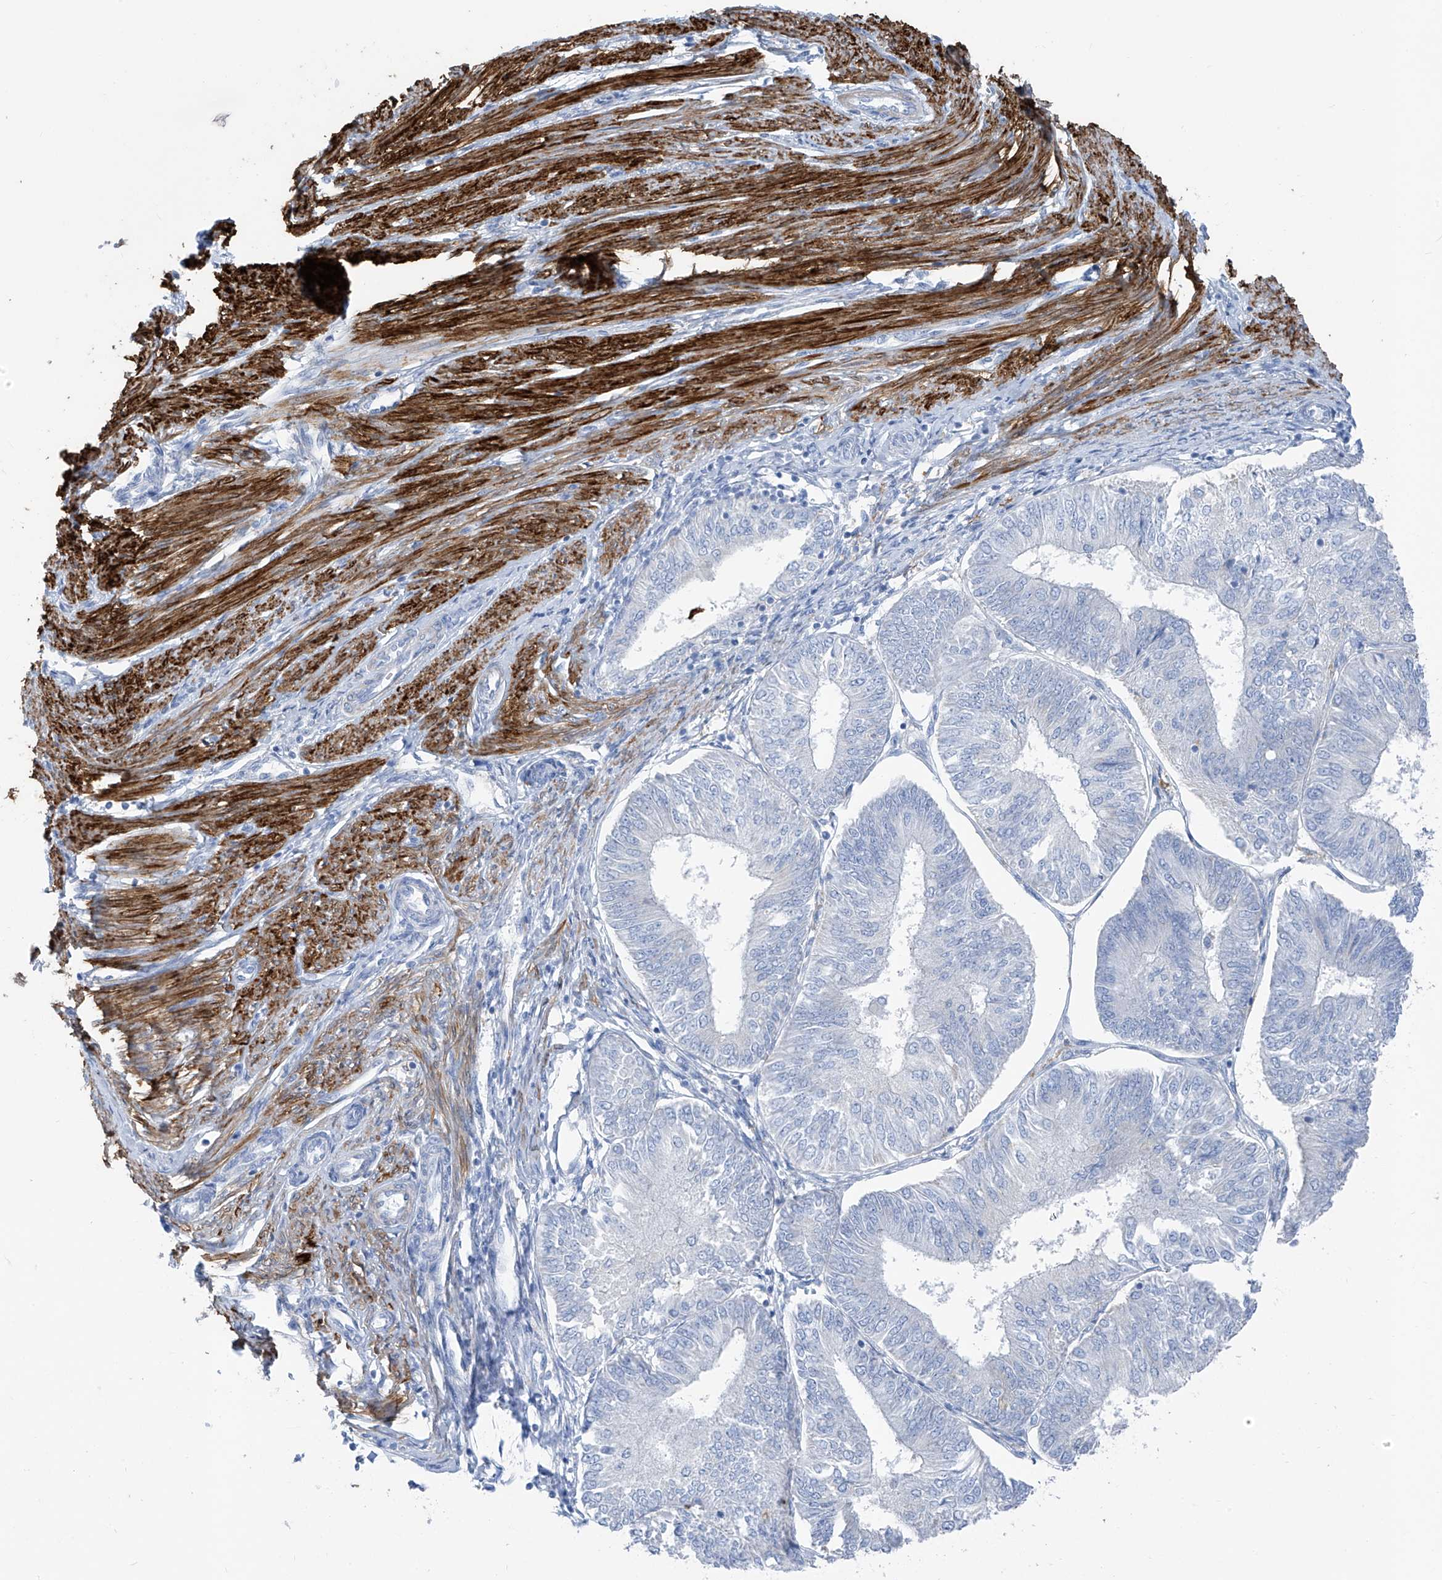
{"staining": {"intensity": "negative", "quantity": "none", "location": "none"}, "tissue": "endometrial cancer", "cell_type": "Tumor cells", "image_type": "cancer", "snomed": [{"axis": "morphology", "description": "Adenocarcinoma, NOS"}, {"axis": "topography", "description": "Endometrium"}], "caption": "This is an IHC image of human endometrial cancer (adenocarcinoma). There is no staining in tumor cells.", "gene": "GLMP", "patient": {"sex": "female", "age": 58}}